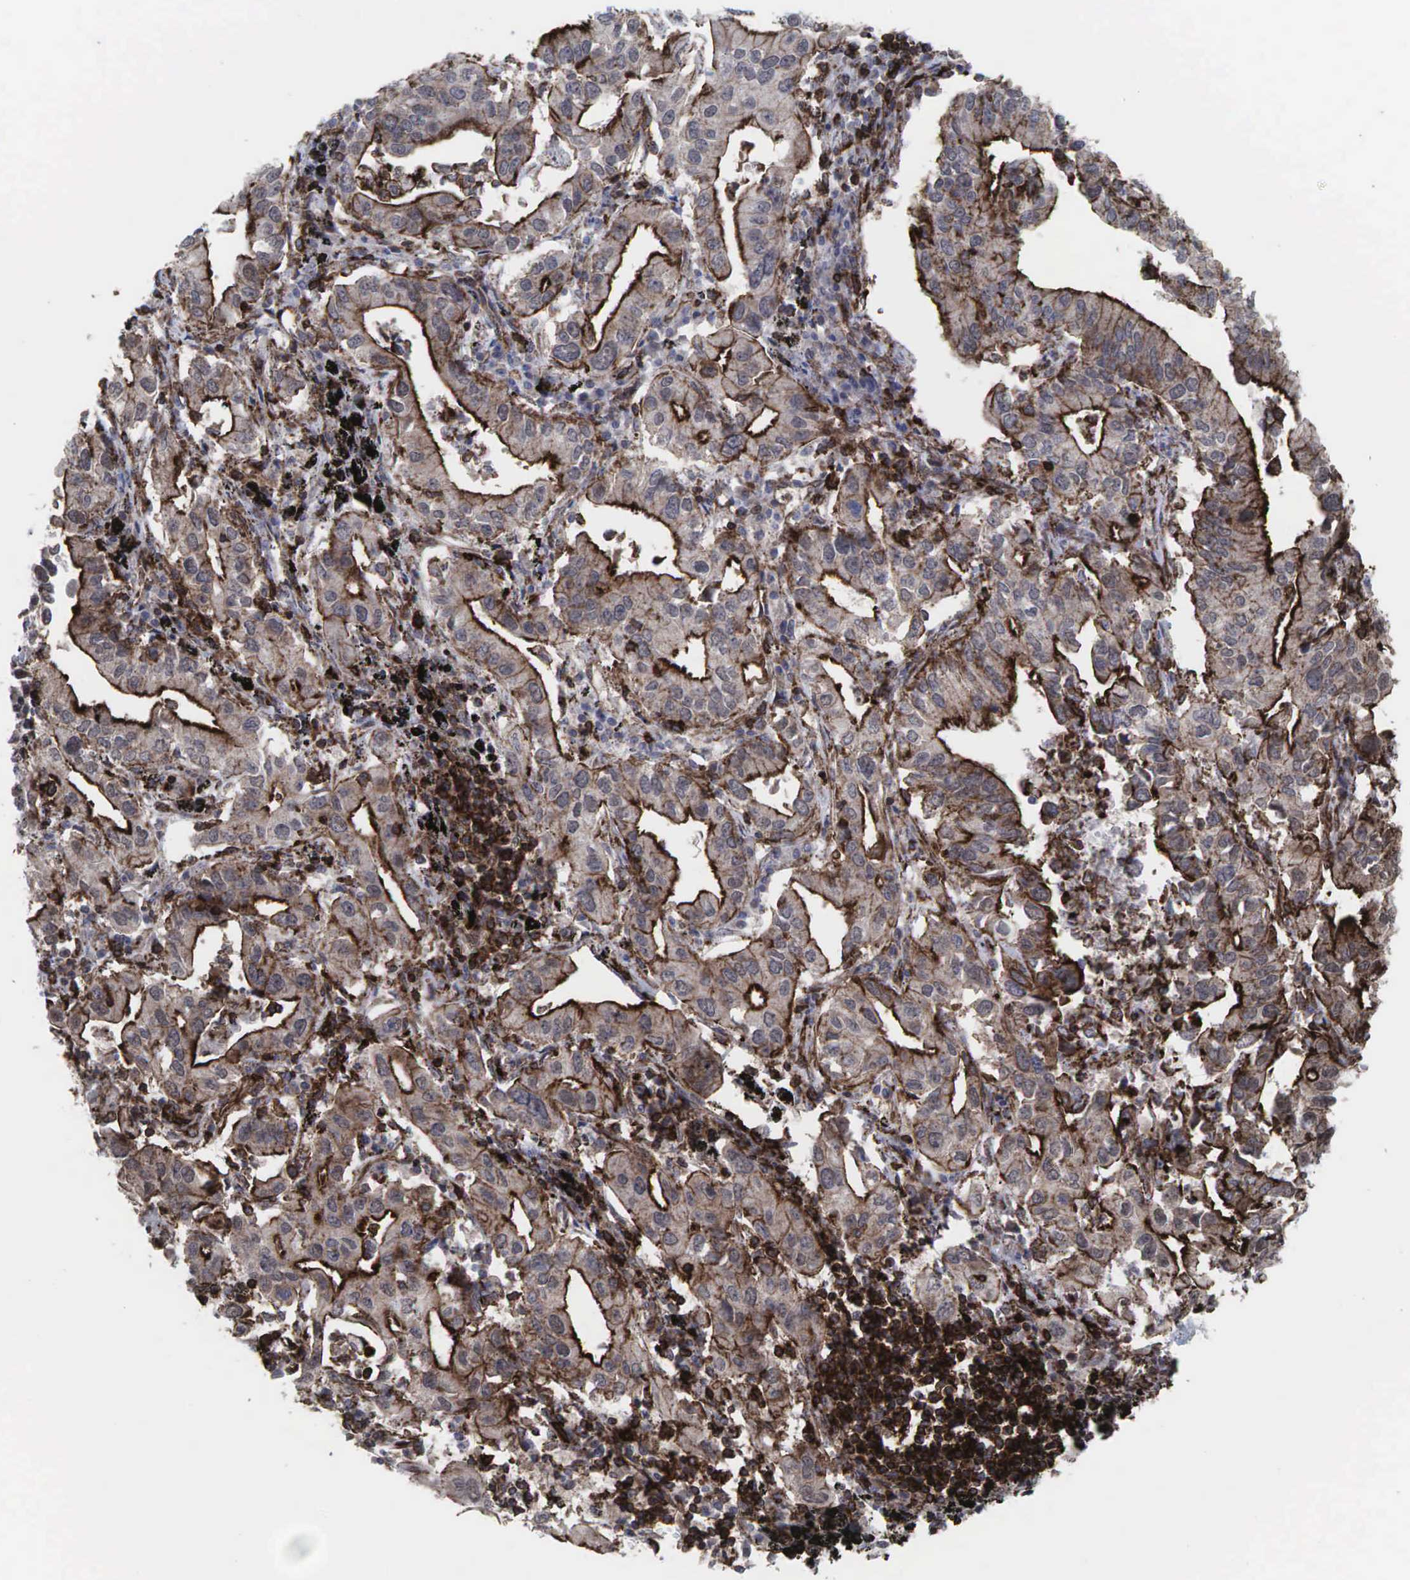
{"staining": {"intensity": "moderate", "quantity": ">75%", "location": "cytoplasmic/membranous"}, "tissue": "lung cancer", "cell_type": "Tumor cells", "image_type": "cancer", "snomed": [{"axis": "morphology", "description": "Adenocarcinoma, NOS"}, {"axis": "topography", "description": "Lung"}], "caption": "Immunohistochemistry of lung cancer demonstrates medium levels of moderate cytoplasmic/membranous expression in approximately >75% of tumor cells.", "gene": "GPRASP1", "patient": {"sex": "male", "age": 48}}